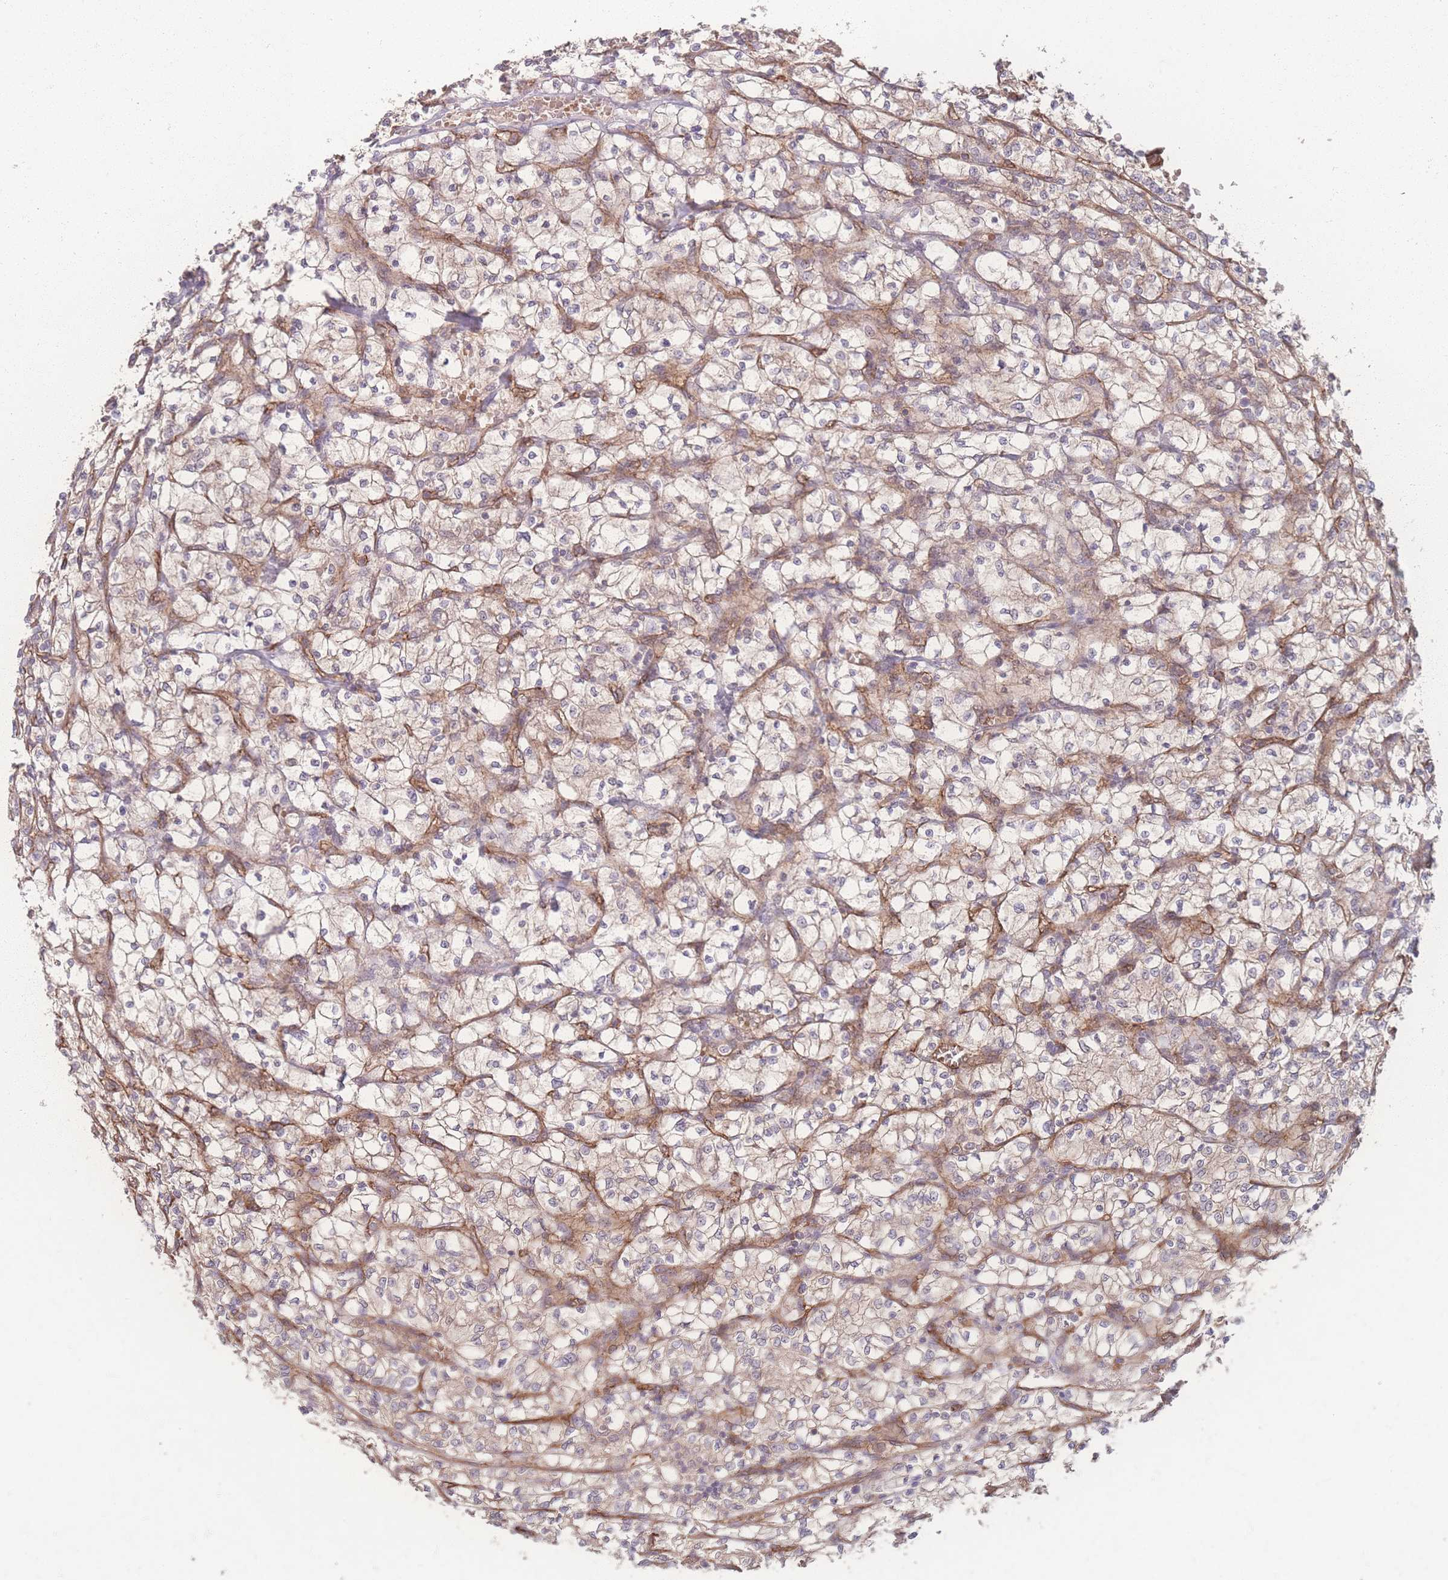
{"staining": {"intensity": "weak", "quantity": ">75%", "location": "cytoplasmic/membranous"}, "tissue": "renal cancer", "cell_type": "Tumor cells", "image_type": "cancer", "snomed": [{"axis": "morphology", "description": "Adenocarcinoma, NOS"}, {"axis": "topography", "description": "Kidney"}], "caption": "Adenocarcinoma (renal) stained for a protein (brown) displays weak cytoplasmic/membranous positive positivity in about >75% of tumor cells.", "gene": "INSR", "patient": {"sex": "female", "age": 64}}